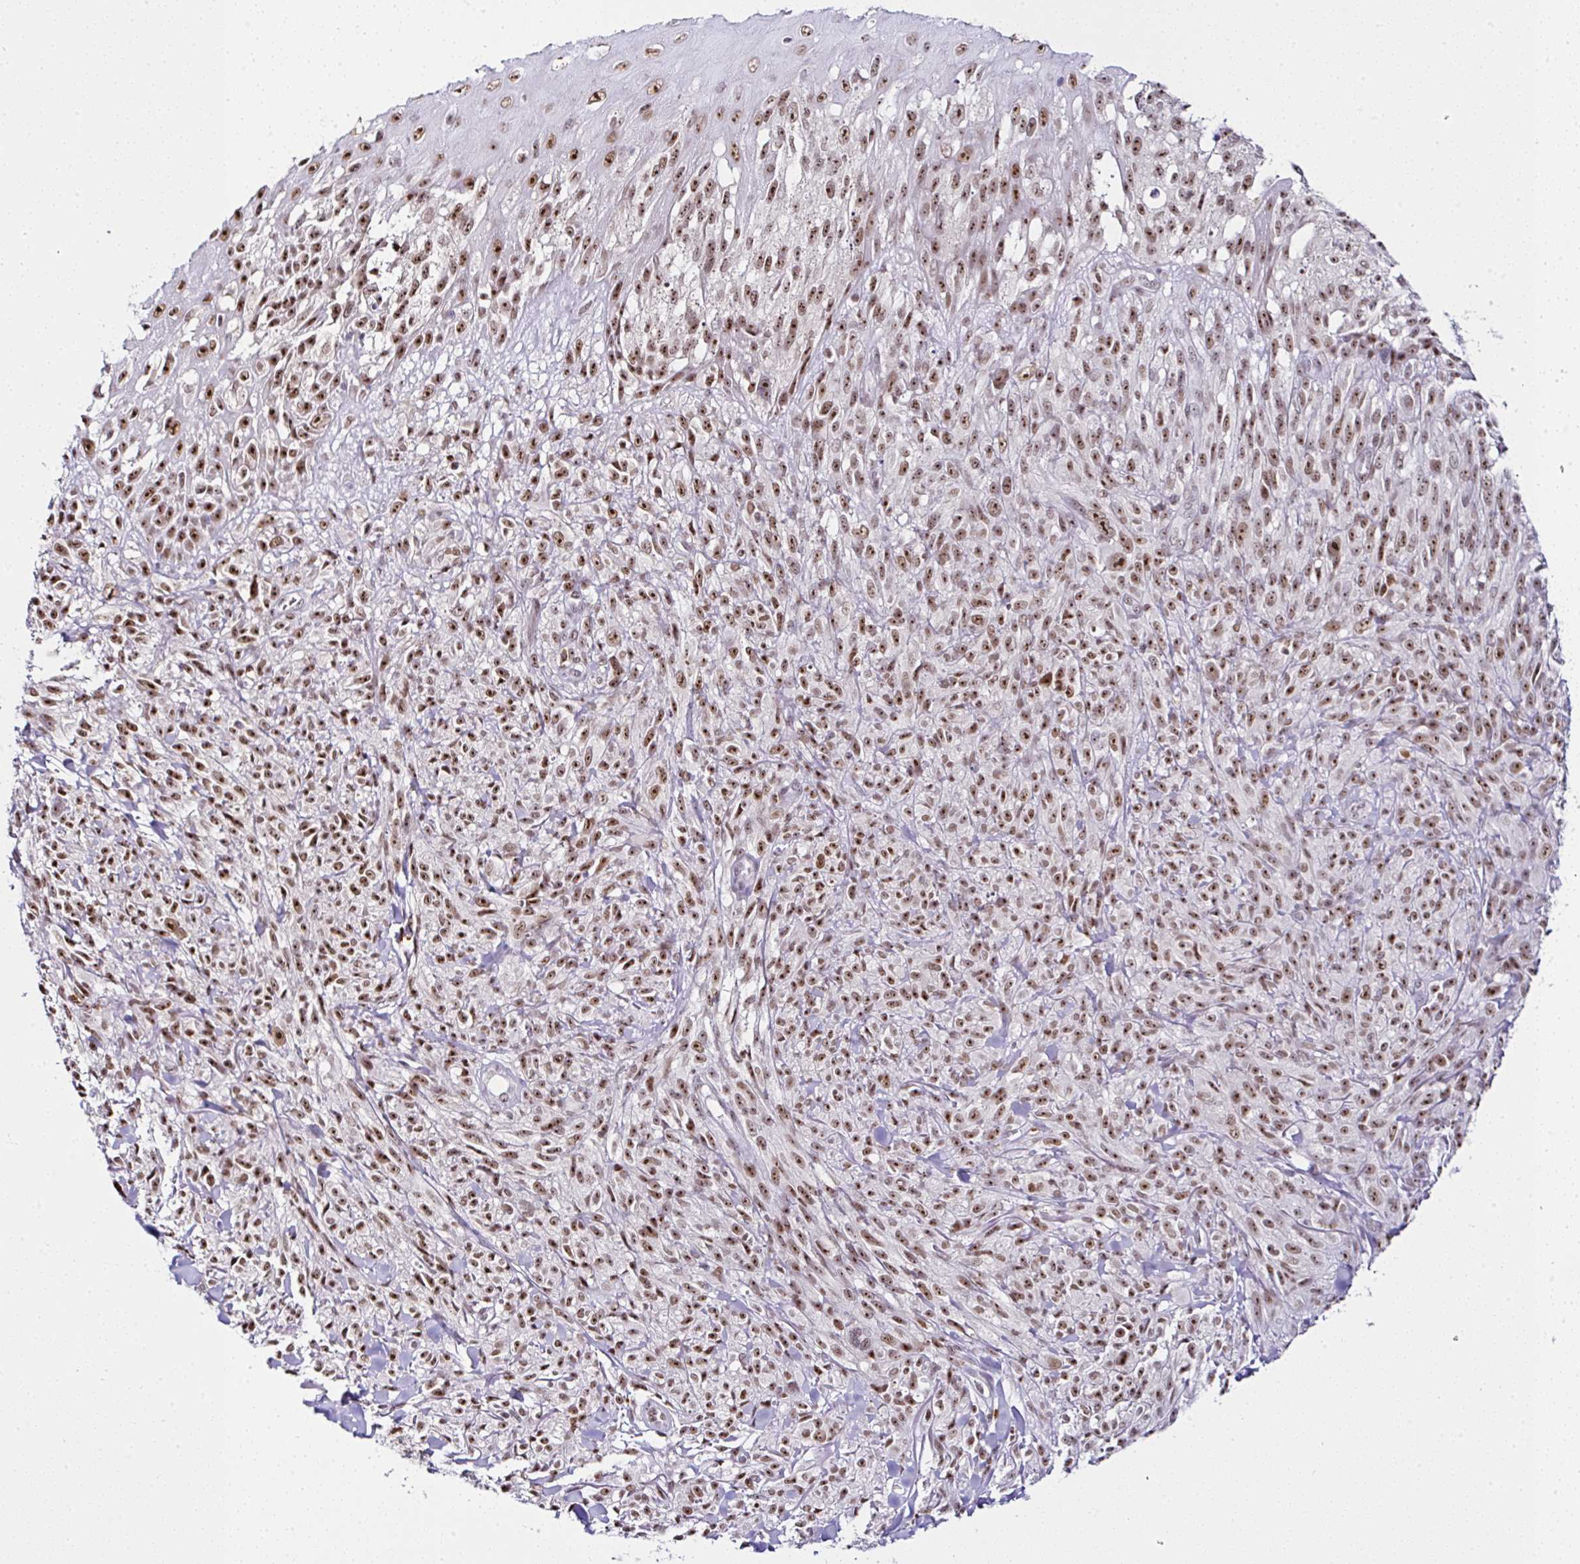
{"staining": {"intensity": "moderate", "quantity": ">75%", "location": "nuclear"}, "tissue": "melanoma", "cell_type": "Tumor cells", "image_type": "cancer", "snomed": [{"axis": "morphology", "description": "Malignant melanoma, NOS"}, {"axis": "topography", "description": "Skin of upper arm"}], "caption": "This is a micrograph of immunohistochemistry staining of melanoma, which shows moderate positivity in the nuclear of tumor cells.", "gene": "PTPN2", "patient": {"sex": "female", "age": 65}}